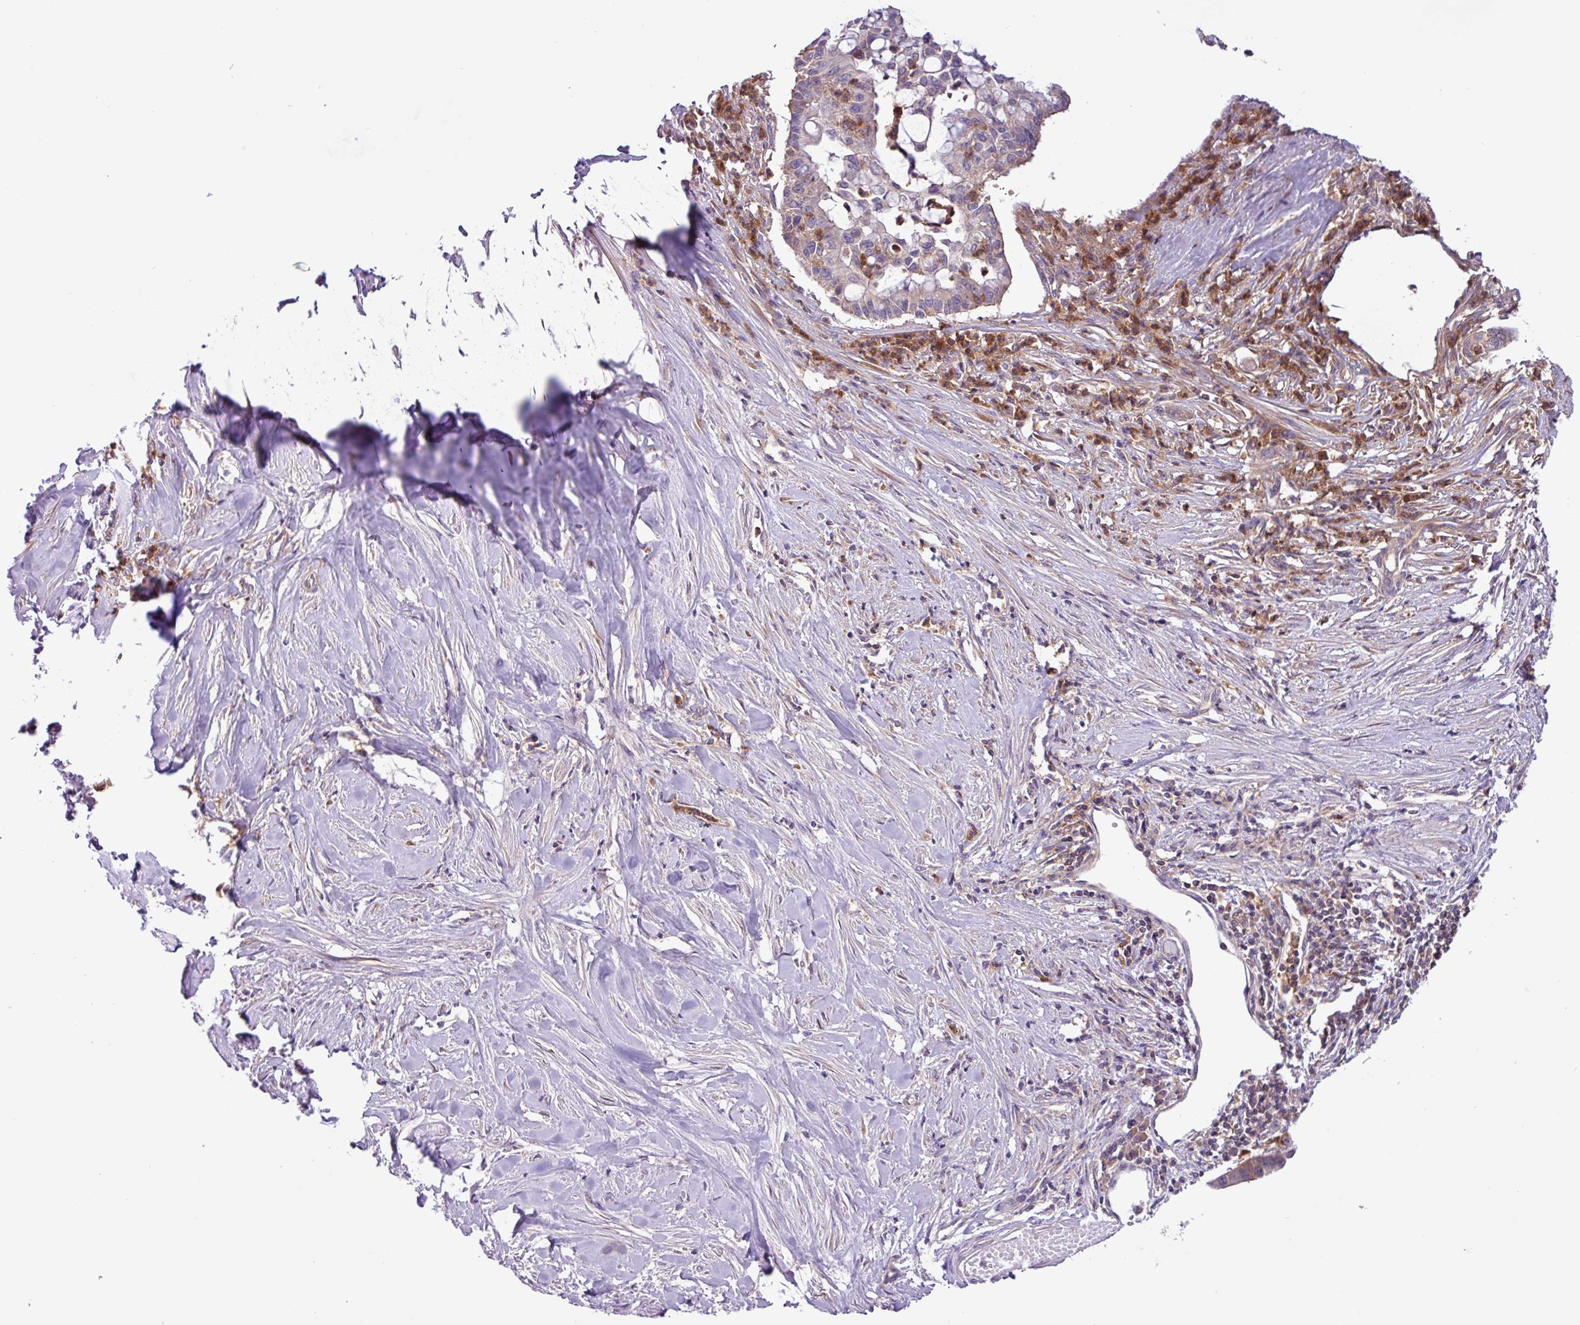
{"staining": {"intensity": "weak", "quantity": "<25%", "location": "cytoplasmic/membranous"}, "tissue": "pancreatic cancer", "cell_type": "Tumor cells", "image_type": "cancer", "snomed": [{"axis": "morphology", "description": "Adenocarcinoma, NOS"}, {"axis": "topography", "description": "Pancreas"}], "caption": "Photomicrograph shows no significant protein staining in tumor cells of adenocarcinoma (pancreatic).", "gene": "ACTR3", "patient": {"sex": "male", "age": 73}}